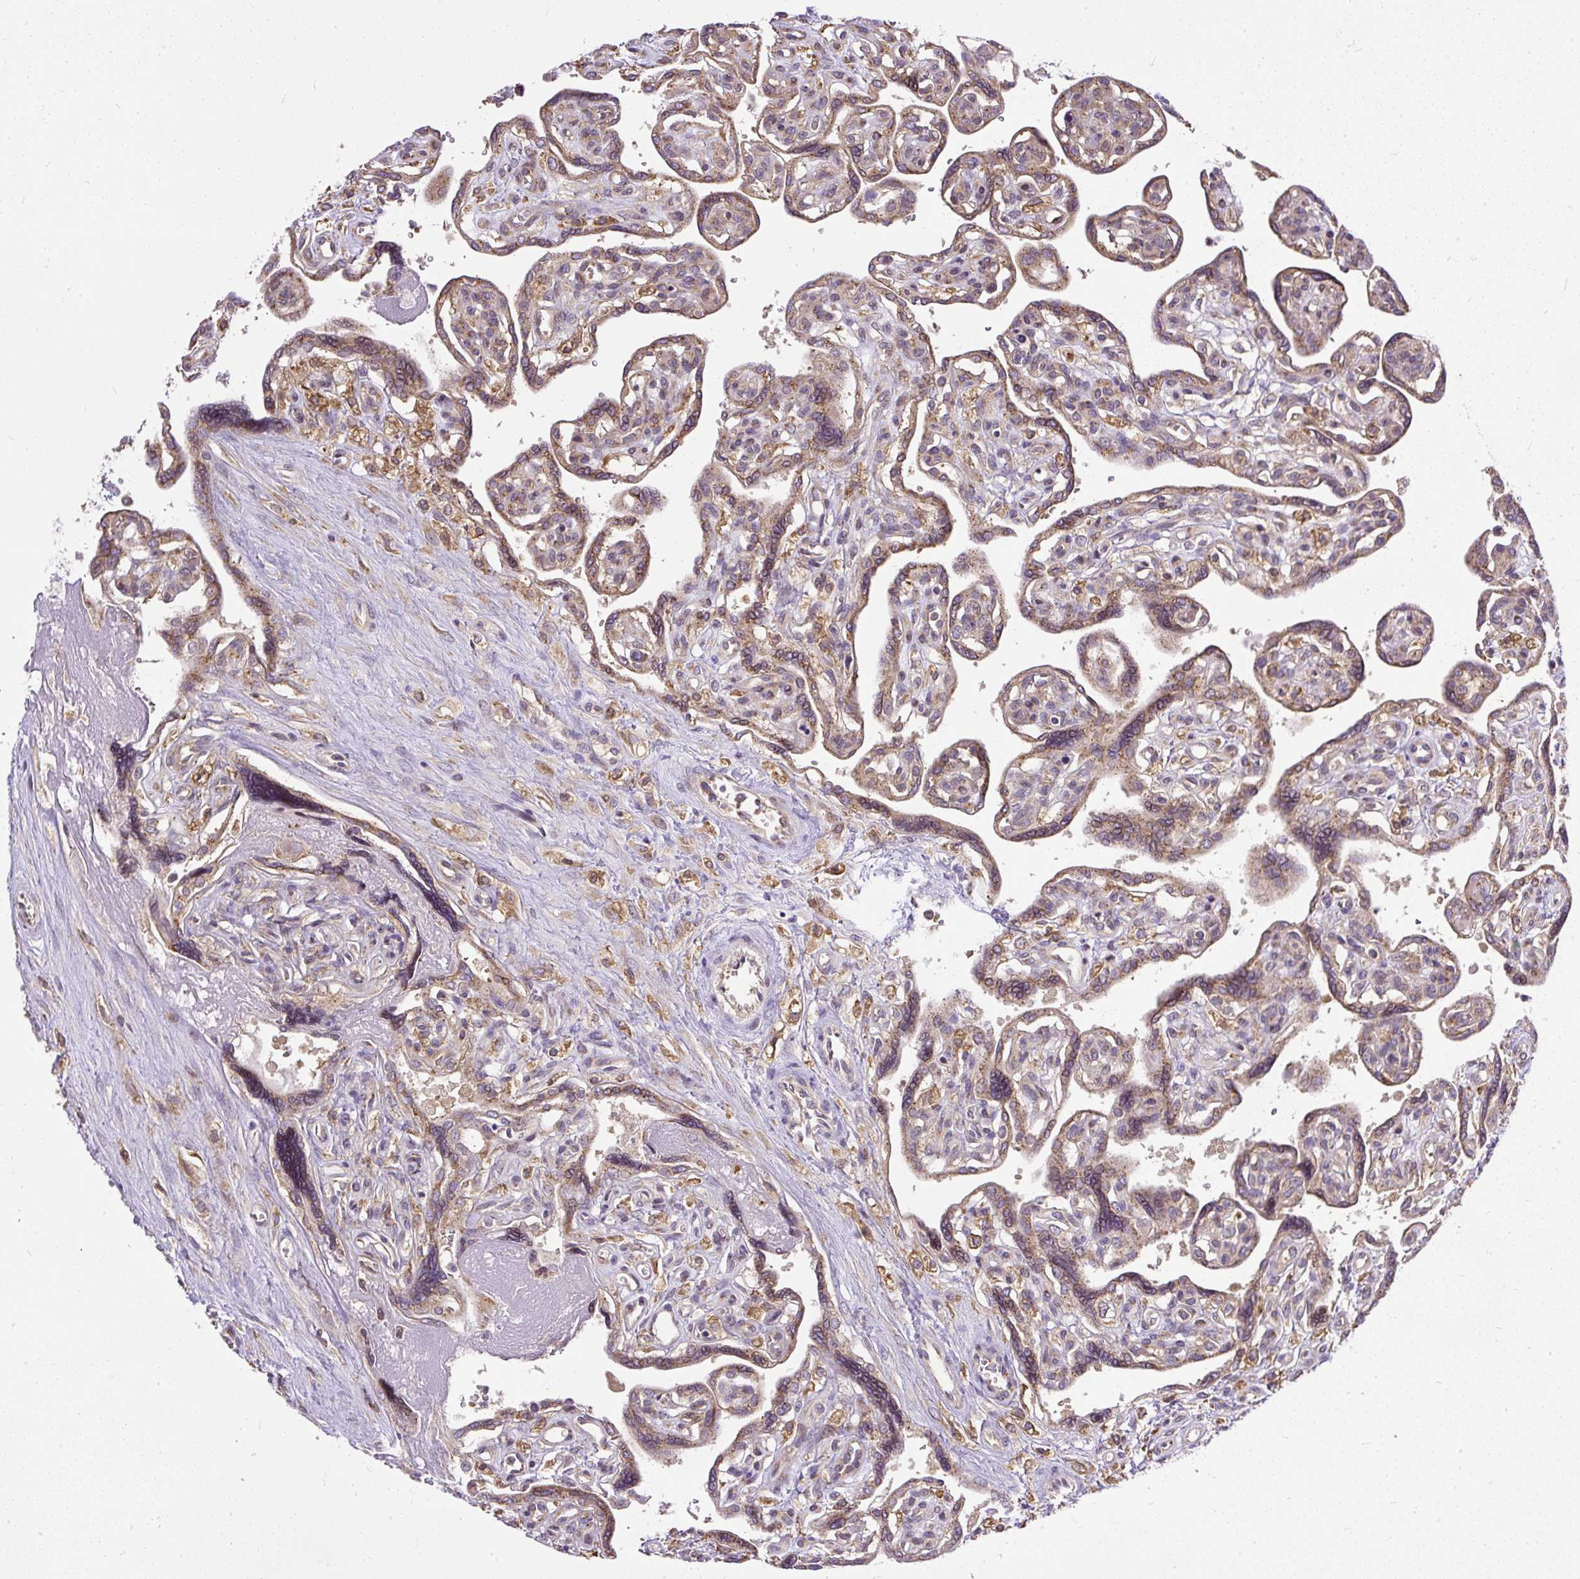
{"staining": {"intensity": "moderate", "quantity": ">75%", "location": "cytoplasmic/membranous"}, "tissue": "placenta", "cell_type": "Decidual cells", "image_type": "normal", "snomed": [{"axis": "morphology", "description": "Normal tissue, NOS"}, {"axis": "topography", "description": "Placenta"}], "caption": "Immunohistochemical staining of unremarkable human placenta shows moderate cytoplasmic/membranous protein positivity in about >75% of decidual cells.", "gene": "SMC4", "patient": {"sex": "female", "age": 39}}